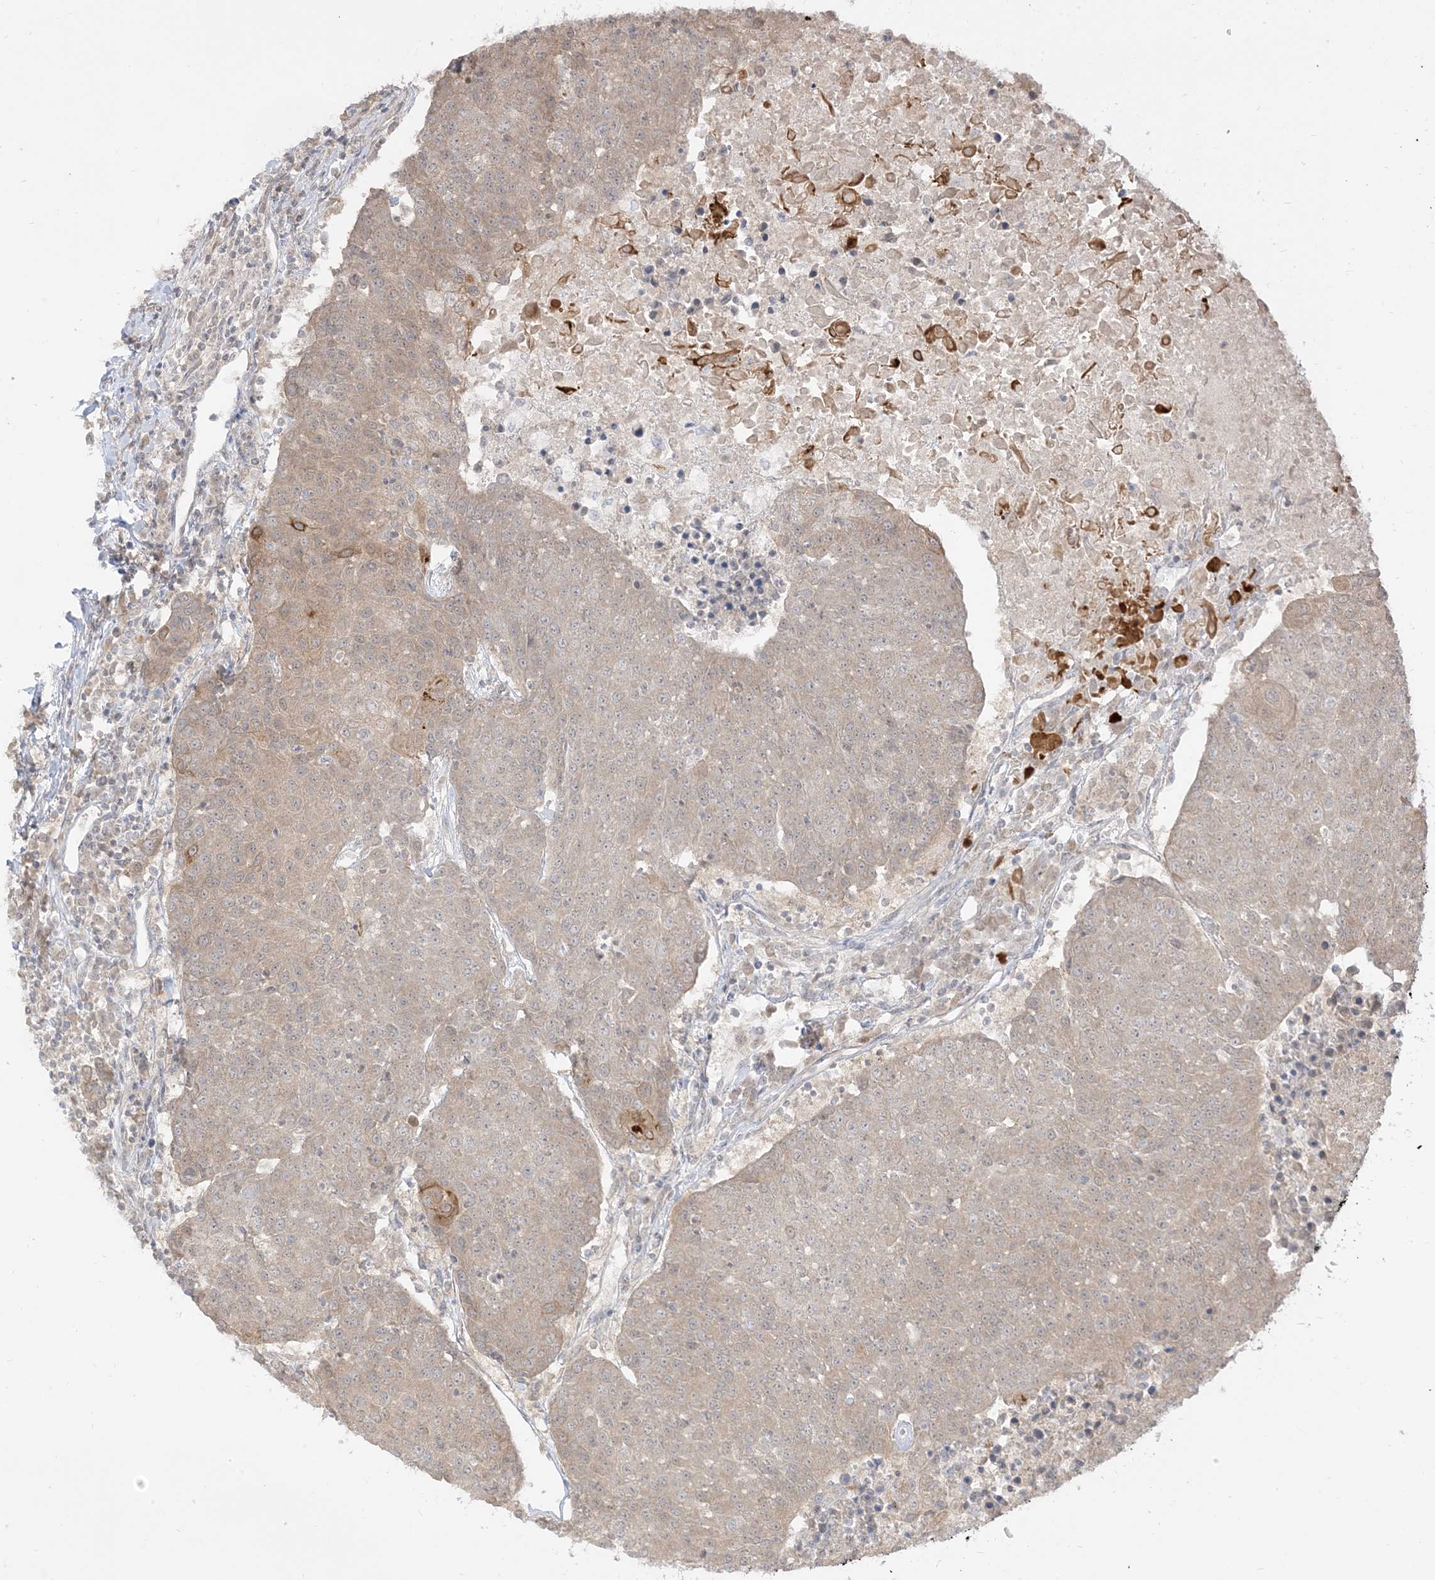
{"staining": {"intensity": "weak", "quantity": "<25%", "location": "cytoplasmic/membranous"}, "tissue": "urothelial cancer", "cell_type": "Tumor cells", "image_type": "cancer", "snomed": [{"axis": "morphology", "description": "Urothelial carcinoma, High grade"}, {"axis": "topography", "description": "Urinary bladder"}], "caption": "This histopathology image is of high-grade urothelial carcinoma stained with immunohistochemistry to label a protein in brown with the nuclei are counter-stained blue. There is no expression in tumor cells.", "gene": "TBCC", "patient": {"sex": "female", "age": 85}}